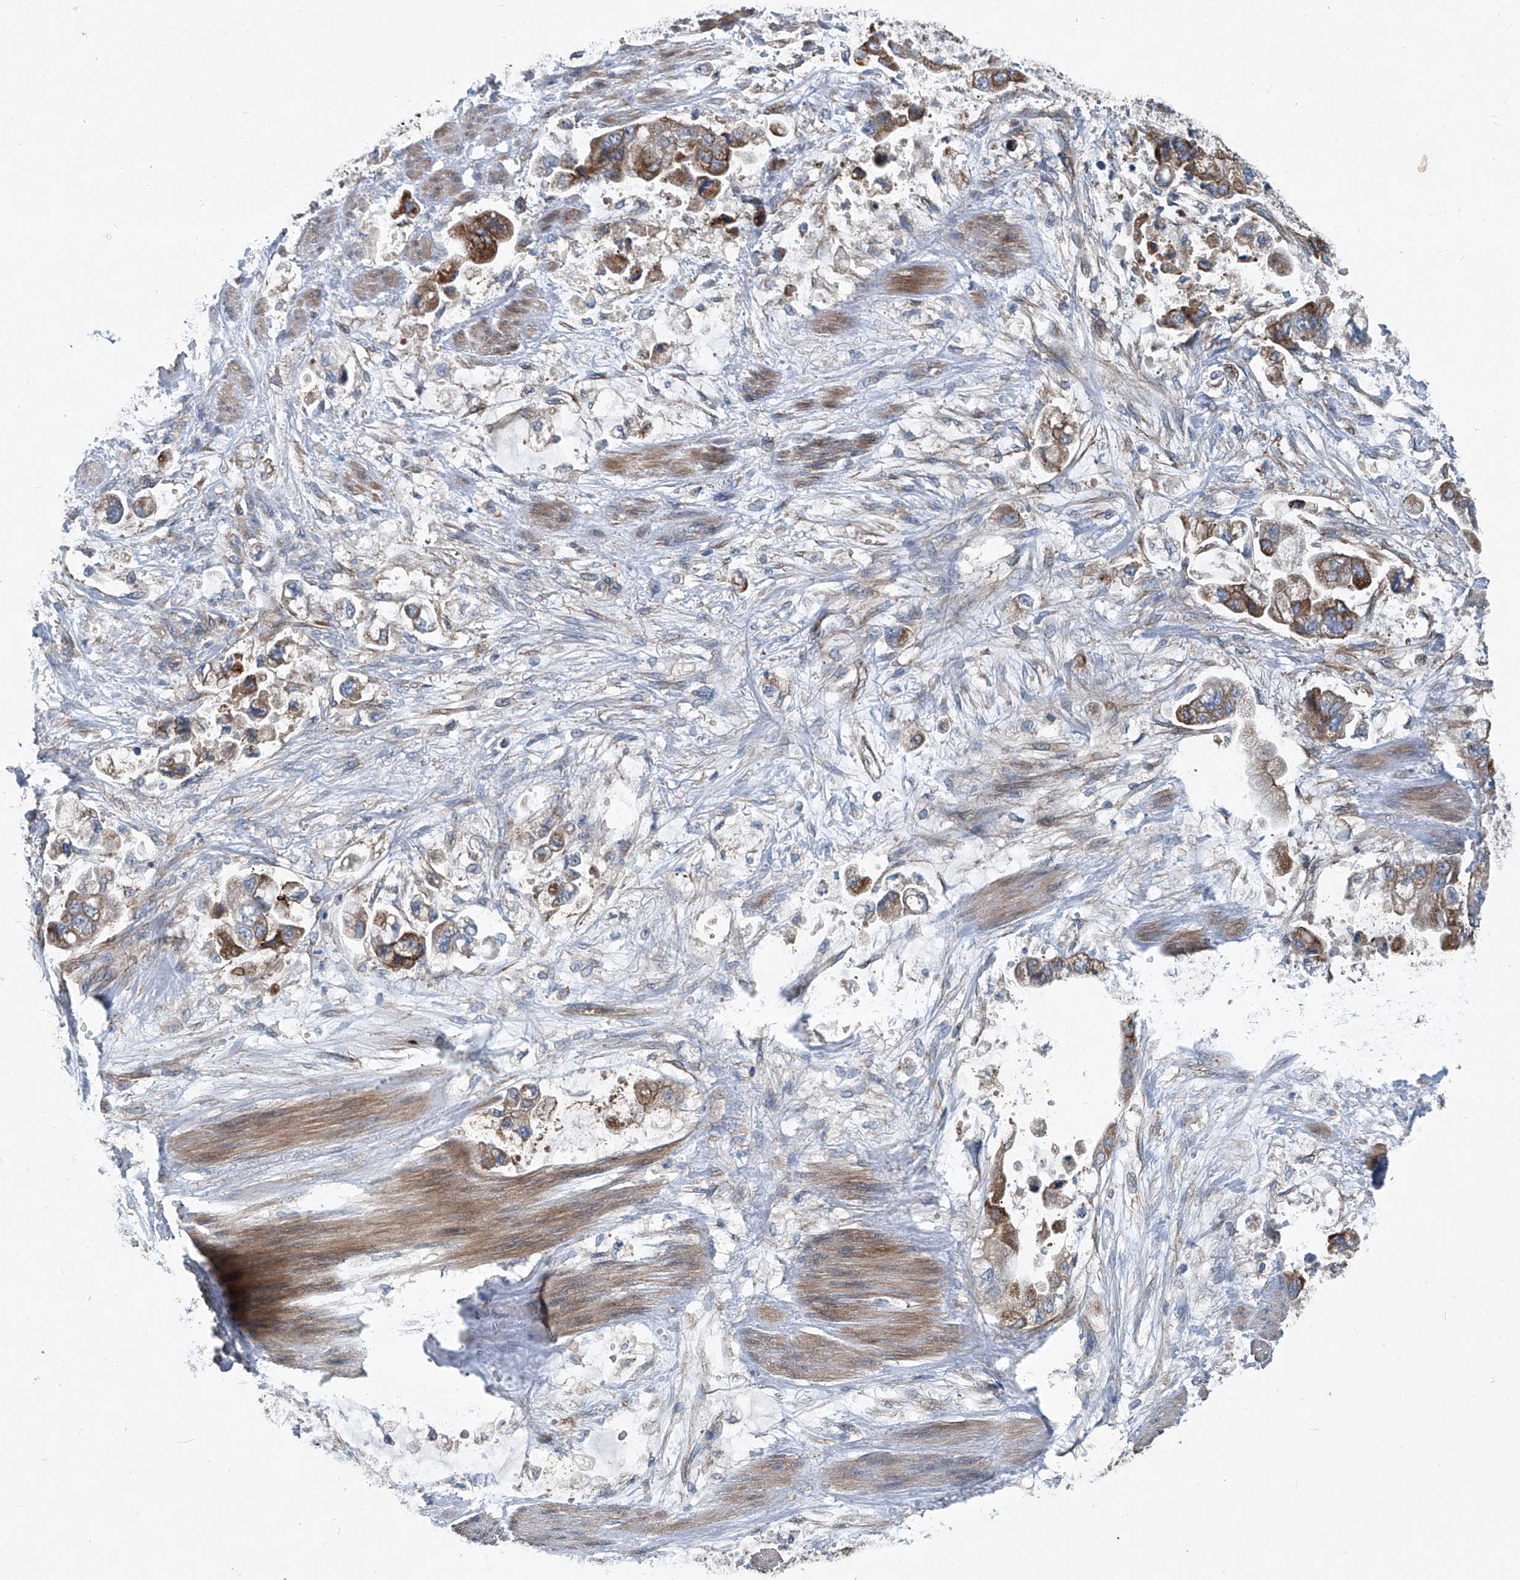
{"staining": {"intensity": "moderate", "quantity": ">75%", "location": "cytoplasmic/membranous"}, "tissue": "stomach cancer", "cell_type": "Tumor cells", "image_type": "cancer", "snomed": [{"axis": "morphology", "description": "Adenocarcinoma, NOS"}, {"axis": "topography", "description": "Stomach"}], "caption": "The photomicrograph shows immunohistochemical staining of stomach adenocarcinoma. There is moderate cytoplasmic/membranous positivity is seen in approximately >75% of tumor cells.", "gene": "PIGH", "patient": {"sex": "male", "age": 62}}